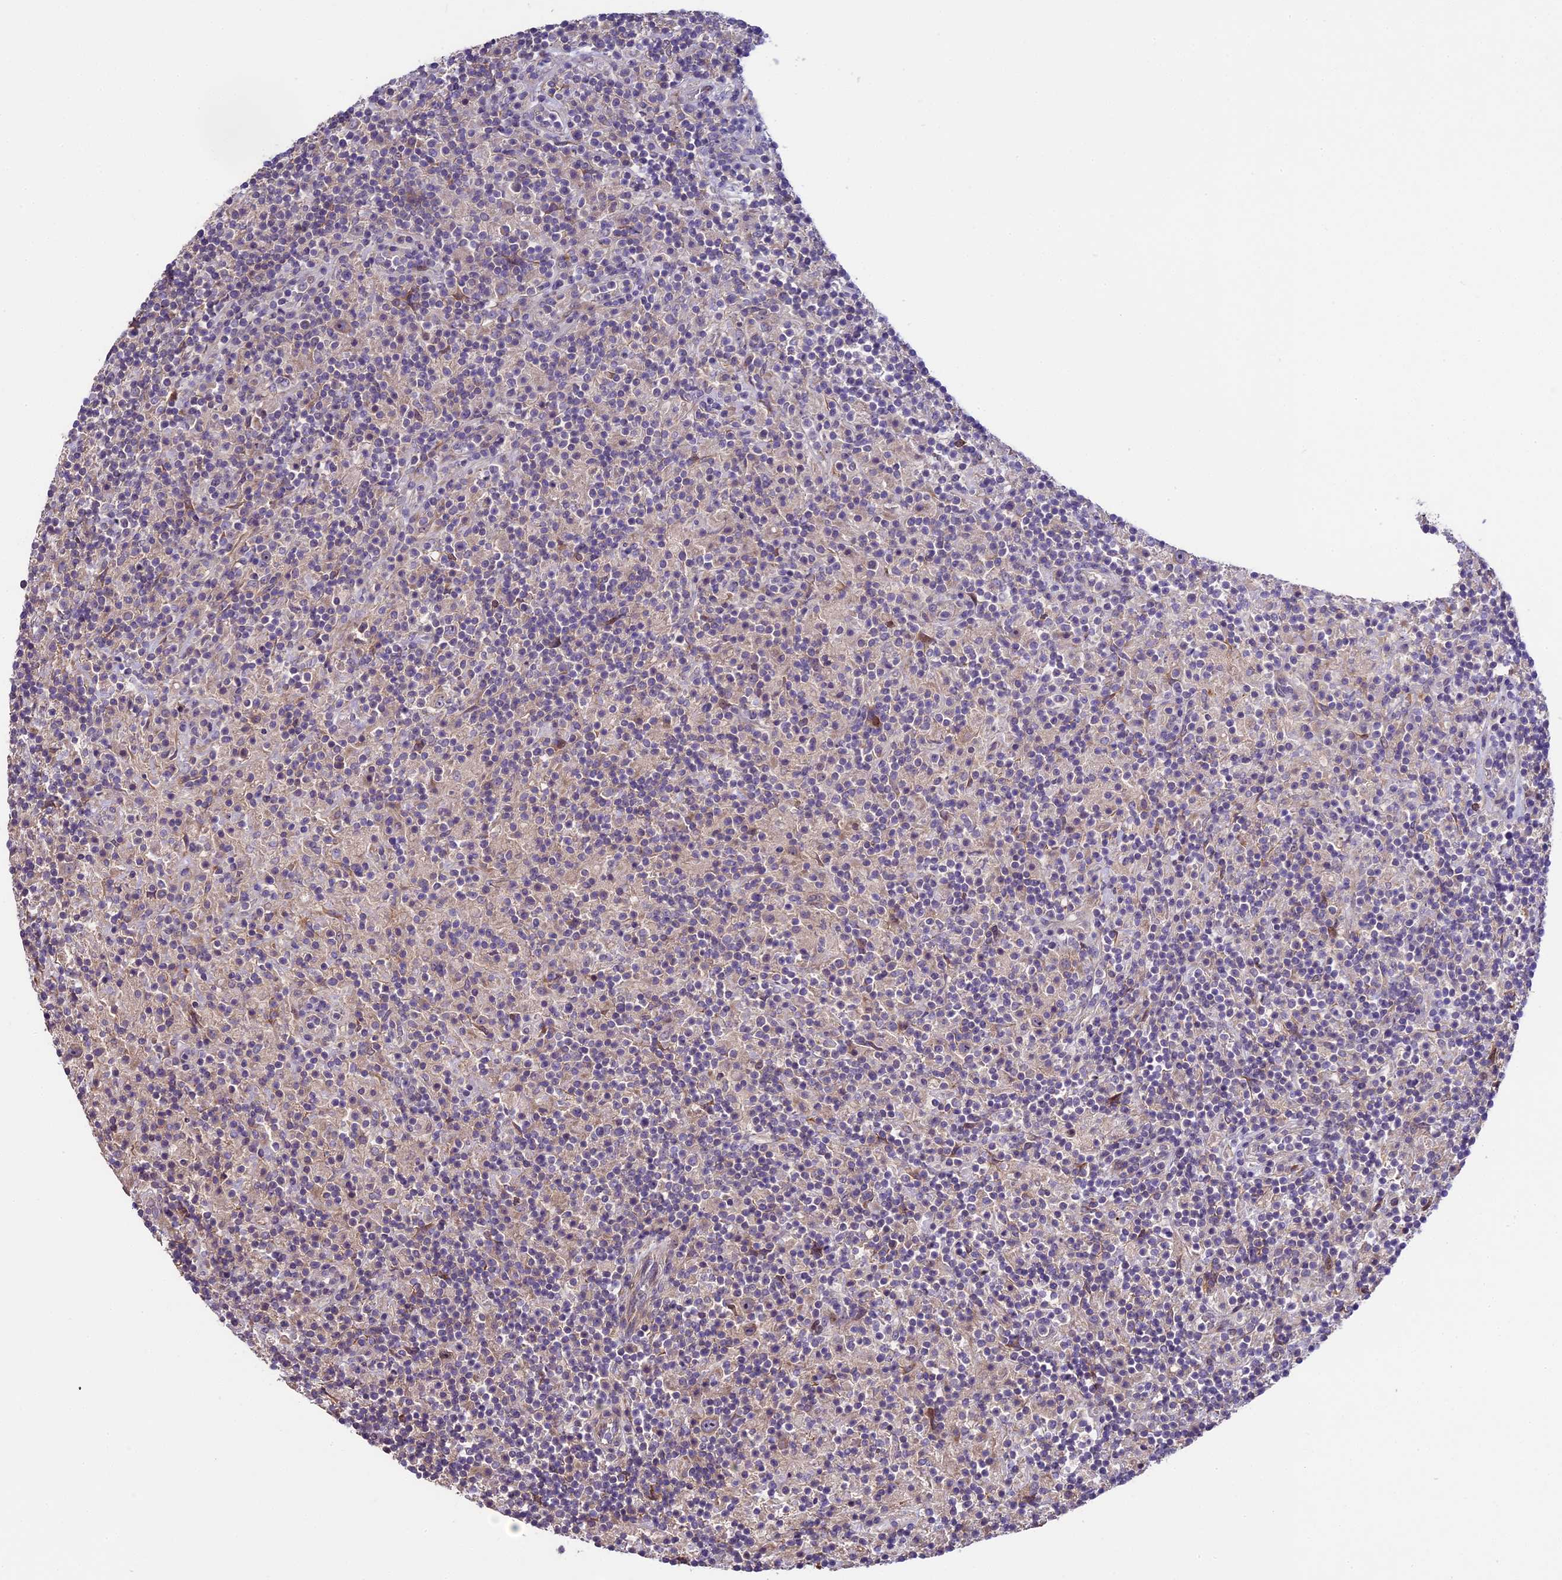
{"staining": {"intensity": "weak", "quantity": "<25%", "location": "cytoplasmic/membranous"}, "tissue": "lymphoma", "cell_type": "Tumor cells", "image_type": "cancer", "snomed": [{"axis": "morphology", "description": "Hodgkin's disease, NOS"}, {"axis": "topography", "description": "Lymph node"}], "caption": "DAB immunohistochemical staining of human Hodgkin's disease exhibits no significant staining in tumor cells. The staining was performed using DAB to visualize the protein expression in brown, while the nuclei were stained in blue with hematoxylin (Magnification: 20x).", "gene": "SPIRE1", "patient": {"sex": "male", "age": 70}}